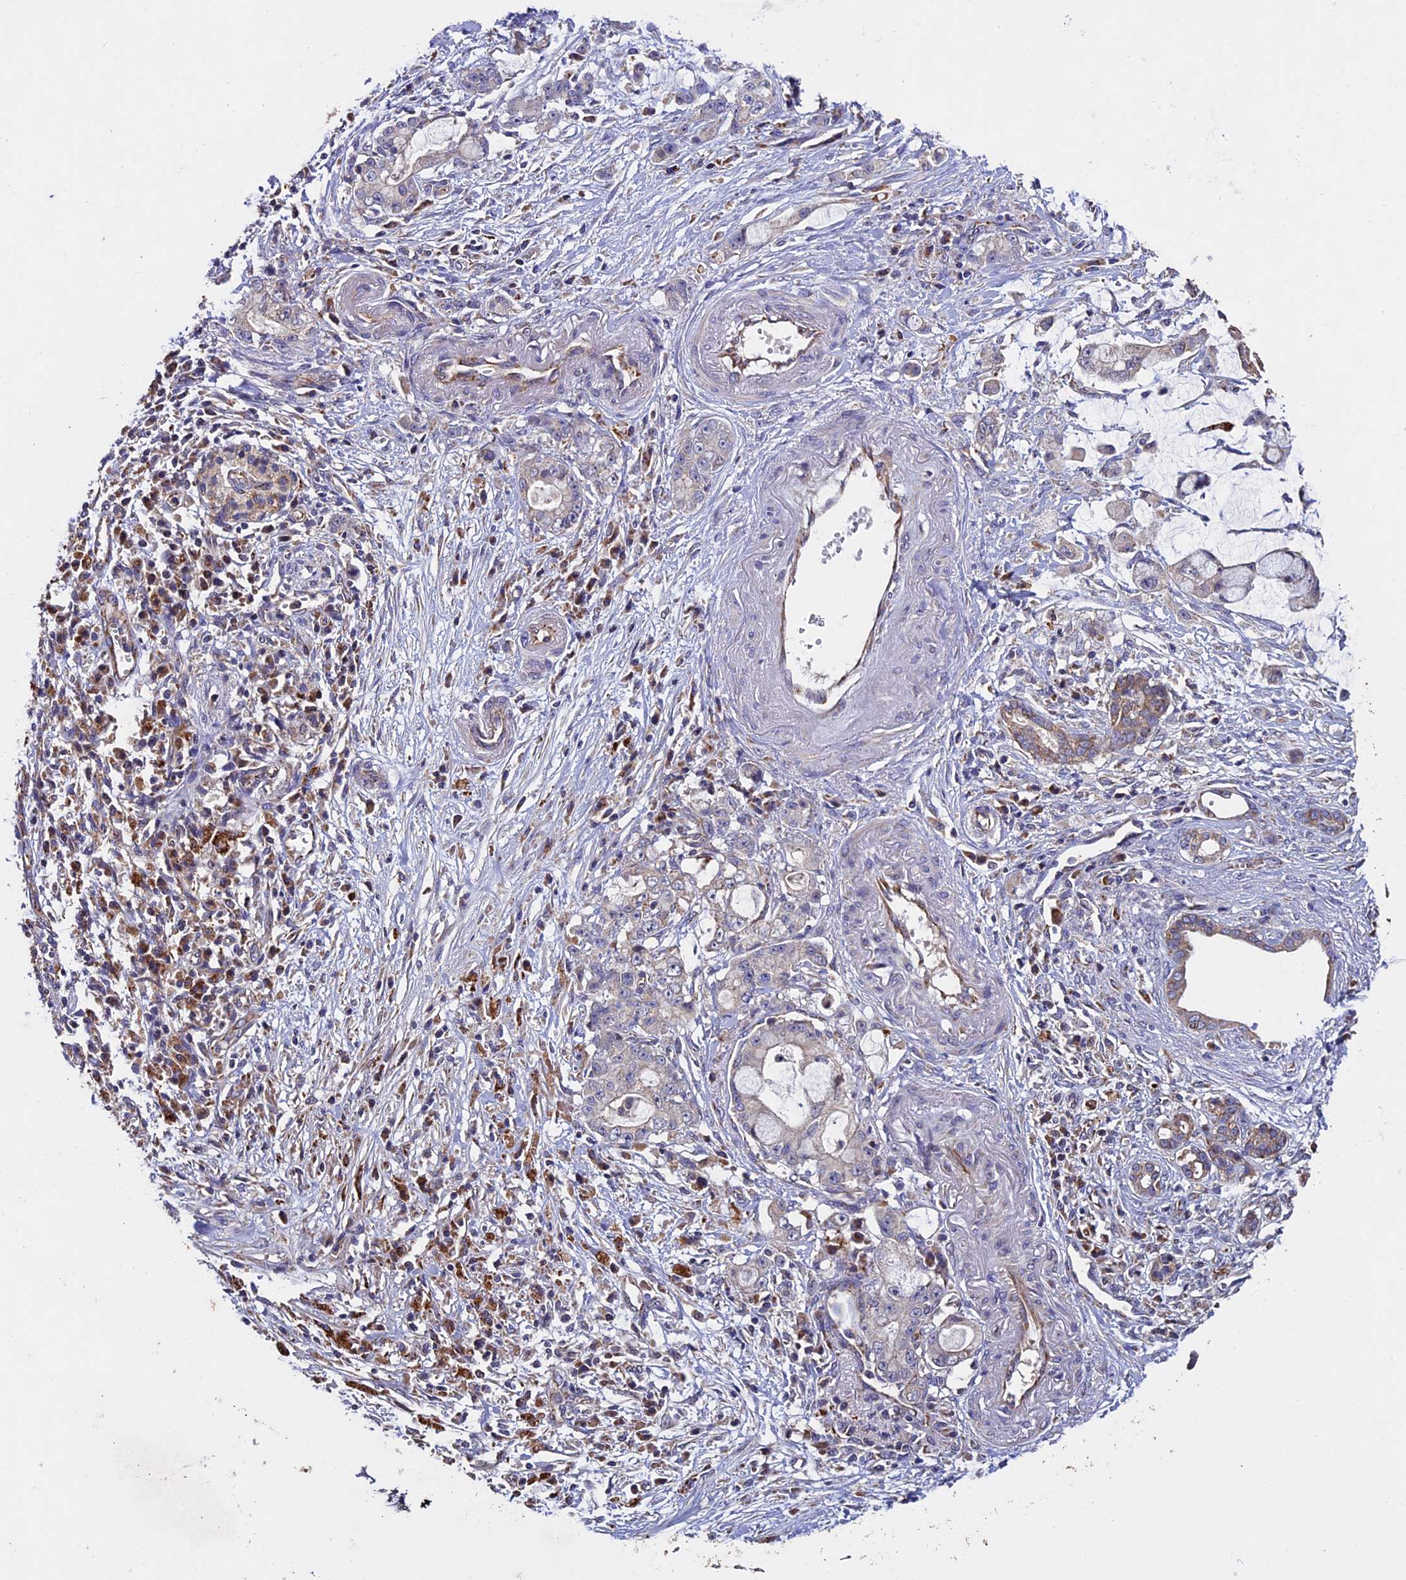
{"staining": {"intensity": "weak", "quantity": "25%-75%", "location": "cytoplasmic/membranous"}, "tissue": "pancreatic cancer", "cell_type": "Tumor cells", "image_type": "cancer", "snomed": [{"axis": "morphology", "description": "Adenocarcinoma, NOS"}, {"axis": "topography", "description": "Pancreas"}], "caption": "An image of human pancreatic cancer stained for a protein displays weak cytoplasmic/membranous brown staining in tumor cells. Using DAB (3,3'-diaminobenzidine) (brown) and hematoxylin (blue) stains, captured at high magnification using brightfield microscopy.", "gene": "RNF17", "patient": {"sex": "female", "age": 73}}